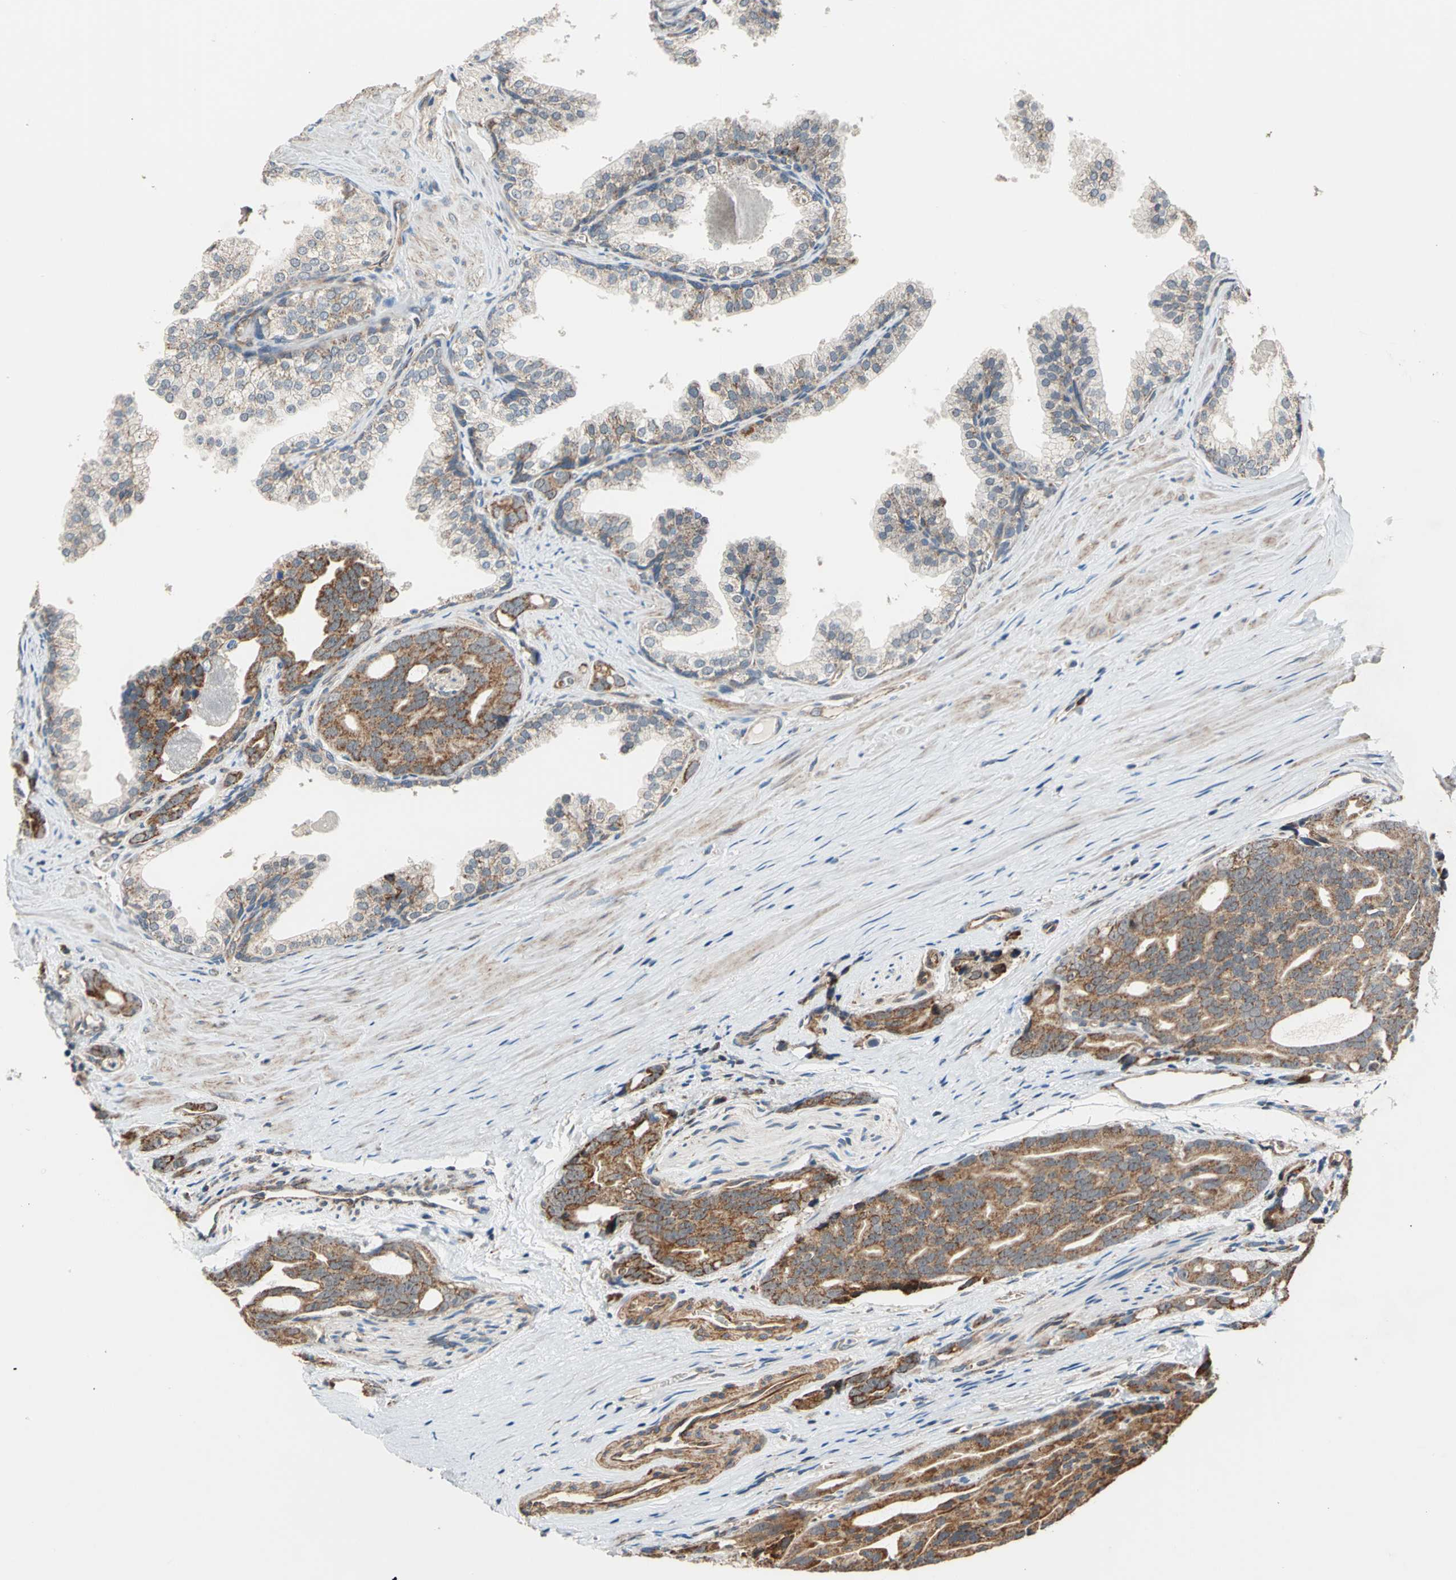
{"staining": {"intensity": "moderate", "quantity": ">75%", "location": "cytoplasmic/membranous"}, "tissue": "prostate cancer", "cell_type": "Tumor cells", "image_type": "cancer", "snomed": [{"axis": "morphology", "description": "Adenocarcinoma, Medium grade"}, {"axis": "topography", "description": "Prostate"}], "caption": "Protein analysis of prostate medium-grade adenocarcinoma tissue exhibits moderate cytoplasmic/membranous staining in approximately >75% of tumor cells. (DAB (3,3'-diaminobenzidine) = brown stain, brightfield microscopy at high magnification).", "gene": "MRPS22", "patient": {"sex": "male", "age": 53}}